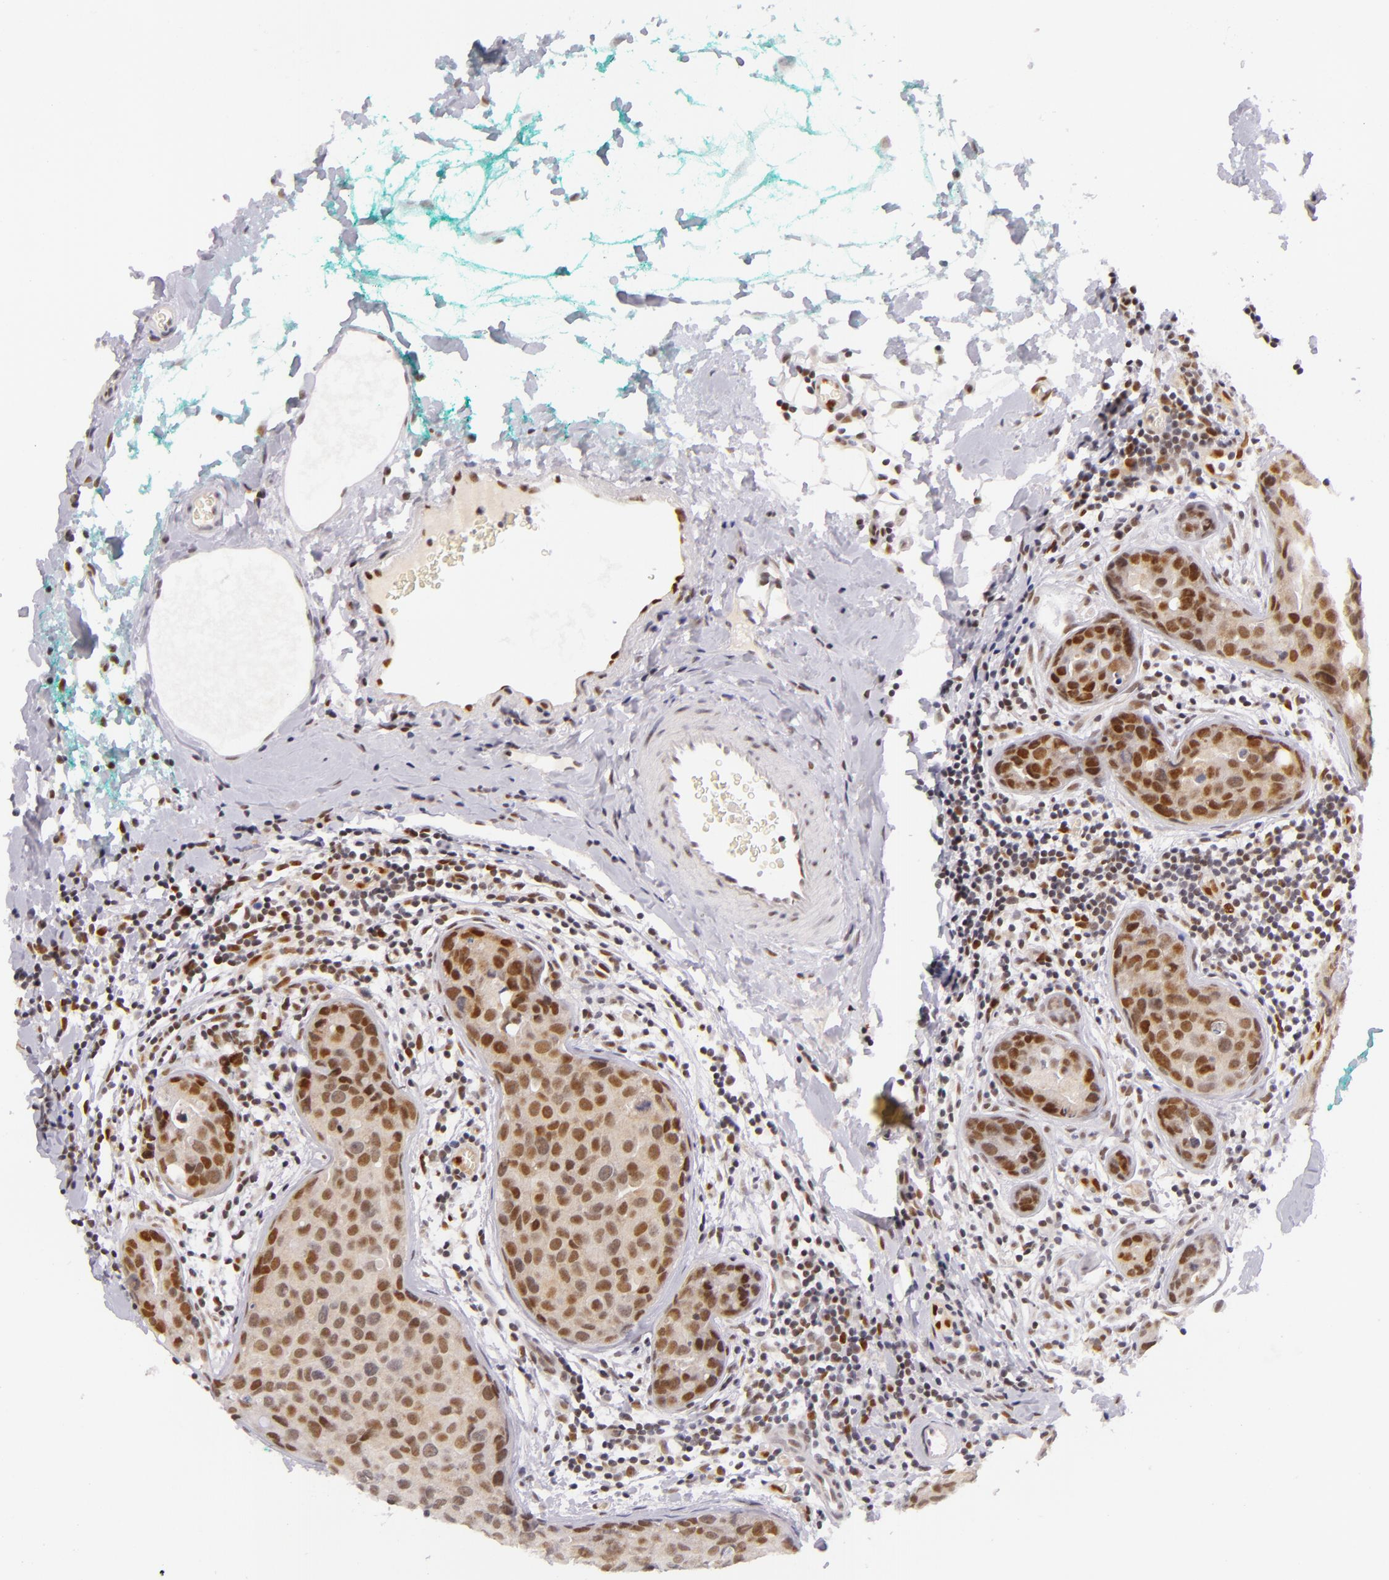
{"staining": {"intensity": "moderate", "quantity": ">75%", "location": "cytoplasmic/membranous,nuclear"}, "tissue": "breast cancer", "cell_type": "Tumor cells", "image_type": "cancer", "snomed": [{"axis": "morphology", "description": "Duct carcinoma"}, {"axis": "topography", "description": "Breast"}], "caption": "Protein staining of breast cancer tissue reveals moderate cytoplasmic/membranous and nuclear staining in approximately >75% of tumor cells.", "gene": "BCL3", "patient": {"sex": "female", "age": 24}}